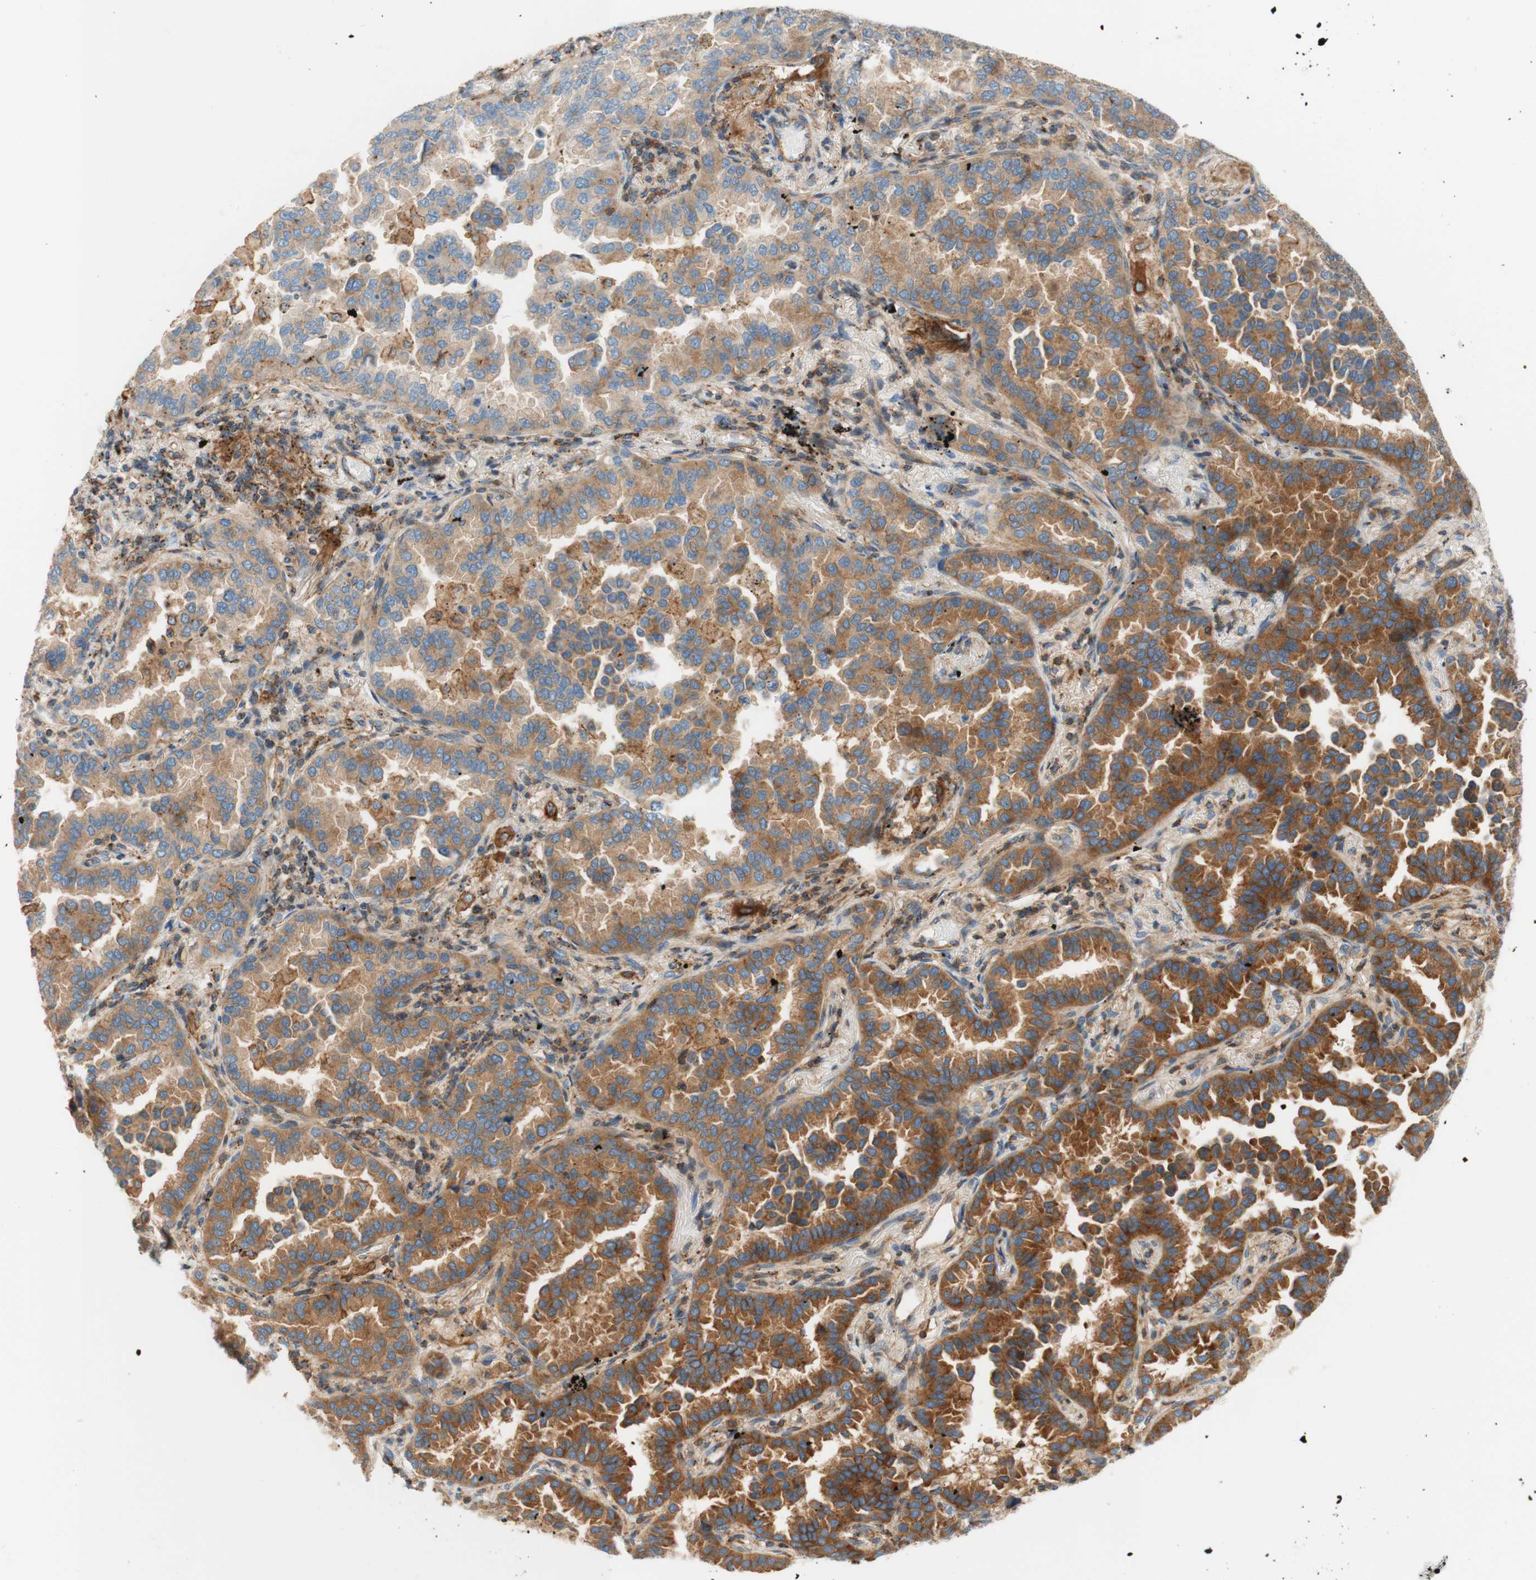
{"staining": {"intensity": "strong", "quantity": ">75%", "location": "cytoplasmic/membranous"}, "tissue": "lung cancer", "cell_type": "Tumor cells", "image_type": "cancer", "snomed": [{"axis": "morphology", "description": "Normal tissue, NOS"}, {"axis": "morphology", "description": "Adenocarcinoma, NOS"}, {"axis": "topography", "description": "Lung"}], "caption": "Lung adenocarcinoma stained with a protein marker displays strong staining in tumor cells.", "gene": "VPS26A", "patient": {"sex": "male", "age": 59}}